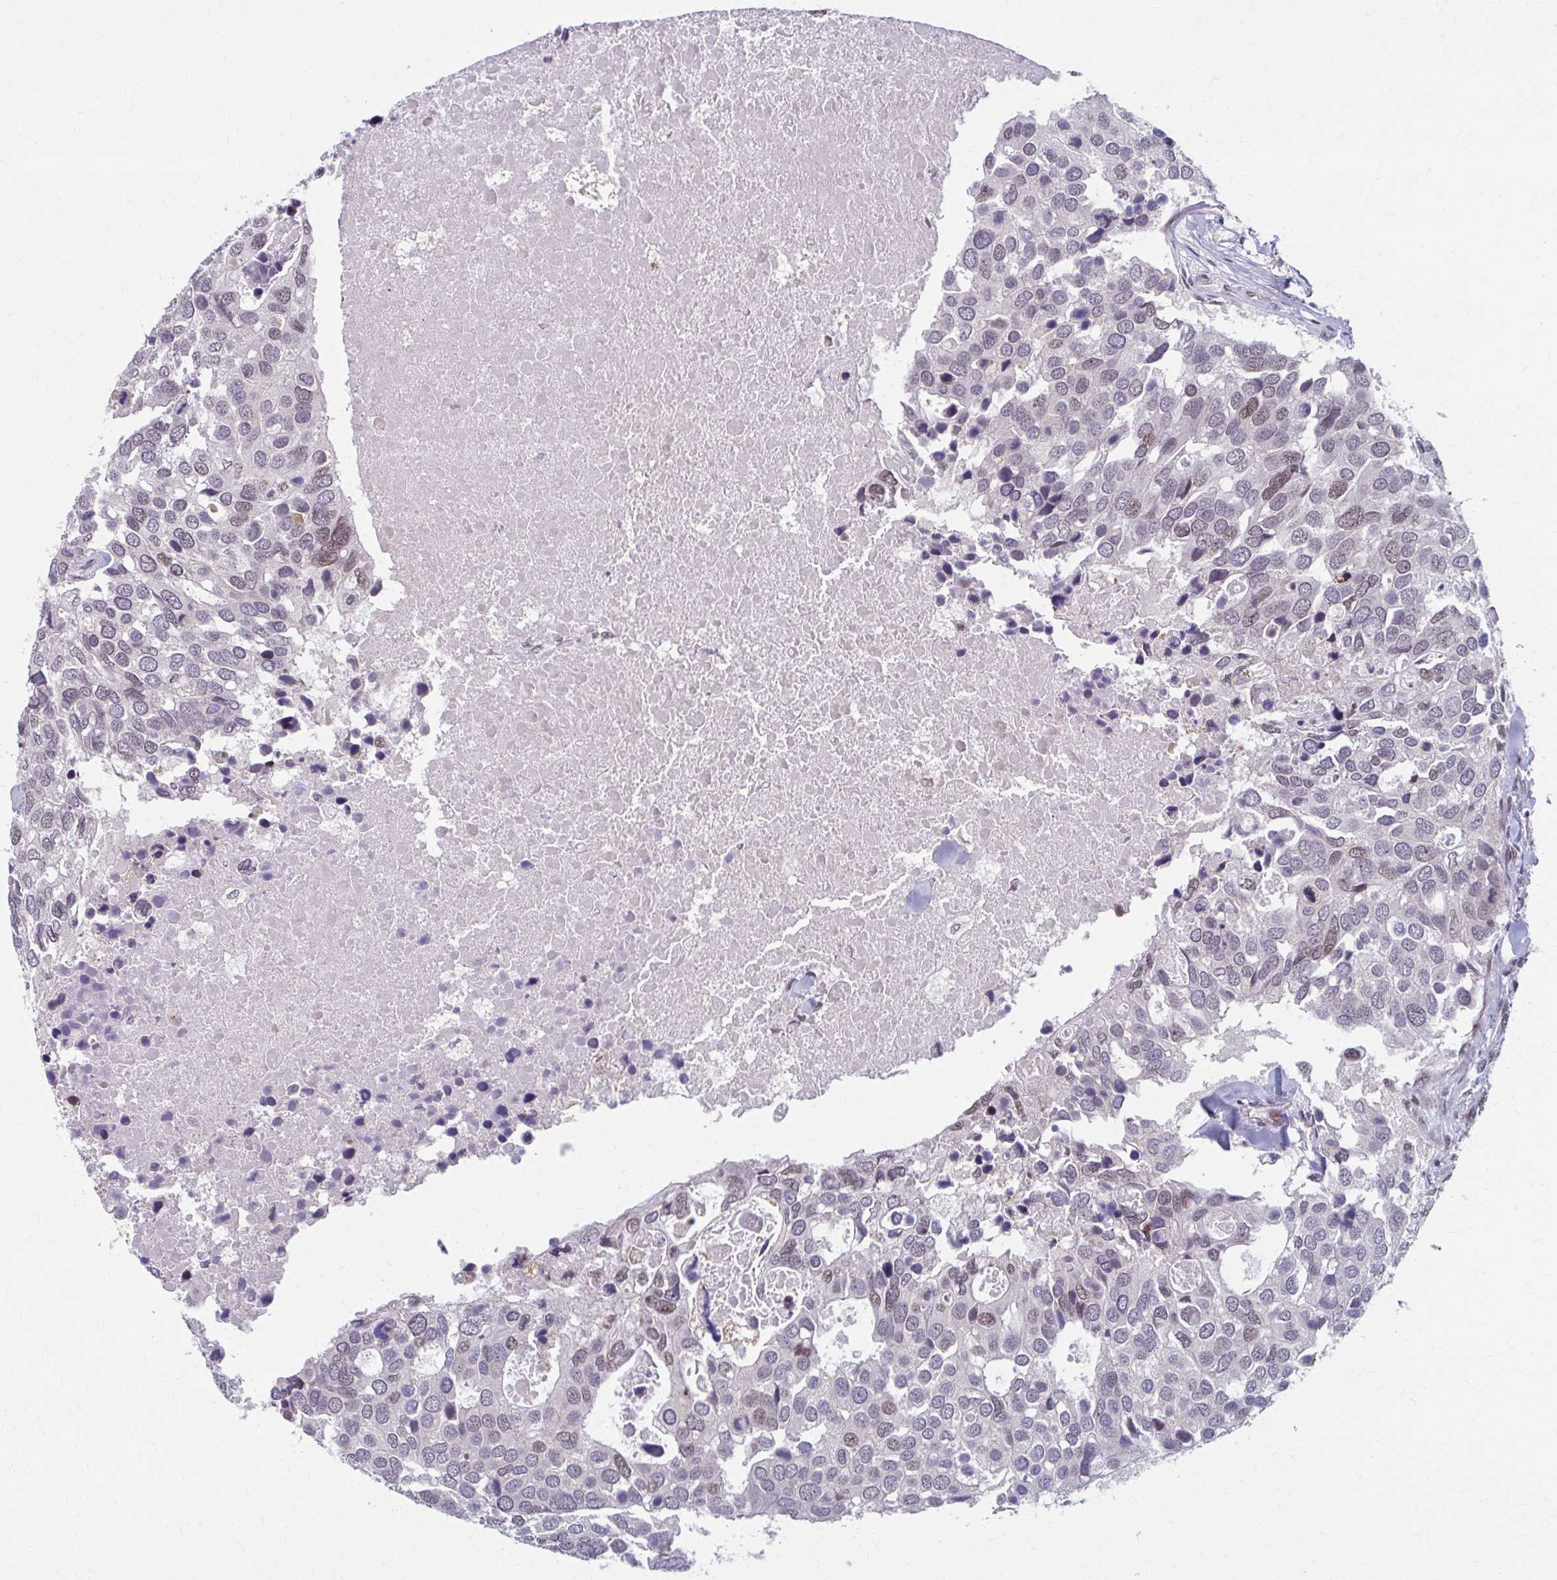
{"staining": {"intensity": "weak", "quantity": "<25%", "location": "nuclear"}, "tissue": "breast cancer", "cell_type": "Tumor cells", "image_type": "cancer", "snomed": [{"axis": "morphology", "description": "Duct carcinoma"}, {"axis": "topography", "description": "Breast"}], "caption": "Immunohistochemical staining of human invasive ductal carcinoma (breast) displays no significant staining in tumor cells.", "gene": "SETBP1", "patient": {"sex": "female", "age": 83}}